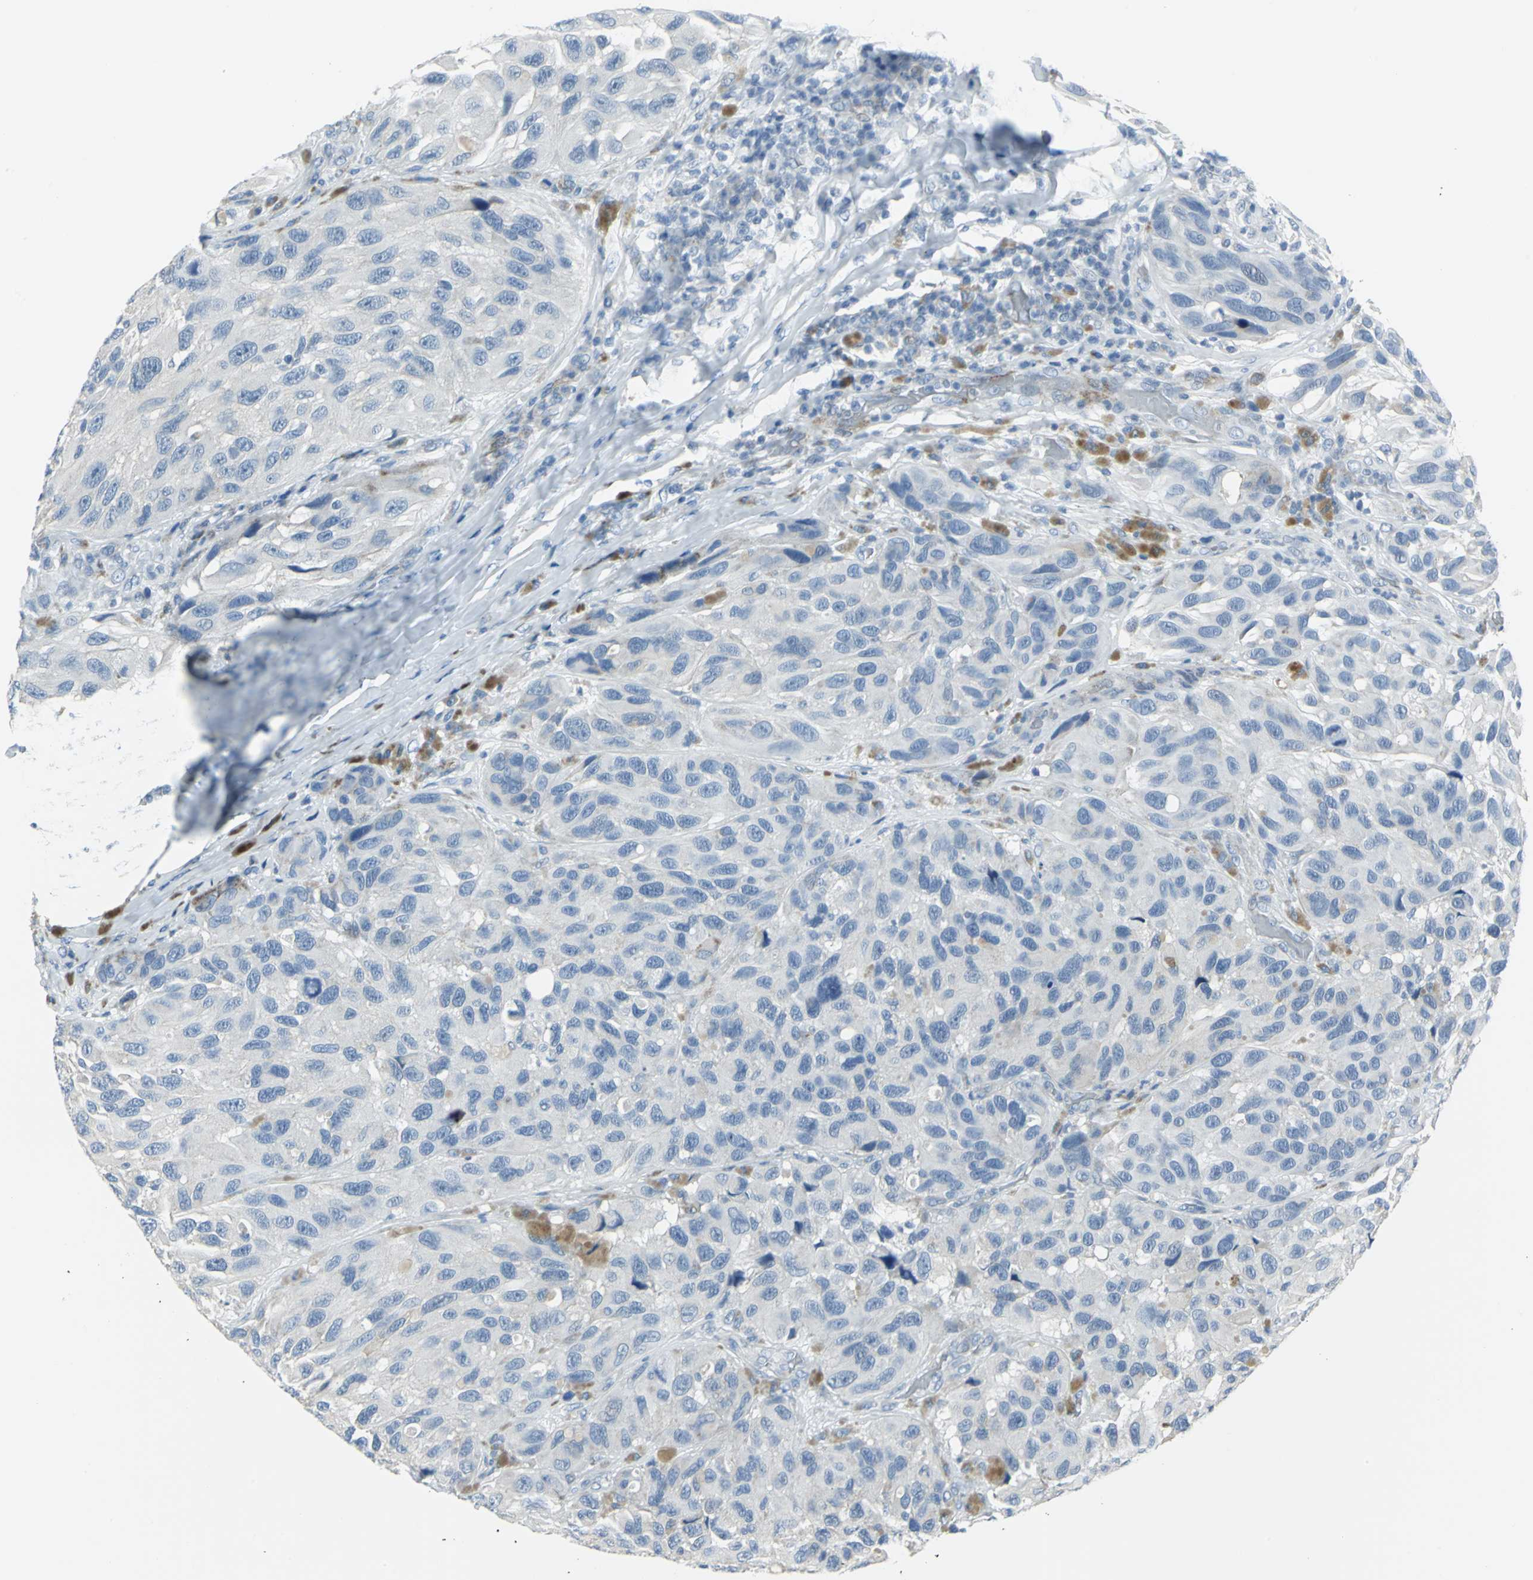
{"staining": {"intensity": "negative", "quantity": "none", "location": "none"}, "tissue": "melanoma", "cell_type": "Tumor cells", "image_type": "cancer", "snomed": [{"axis": "morphology", "description": "Malignant melanoma, NOS"}, {"axis": "topography", "description": "Skin"}], "caption": "Immunohistochemistry of human melanoma shows no positivity in tumor cells.", "gene": "DNAI2", "patient": {"sex": "female", "age": 73}}